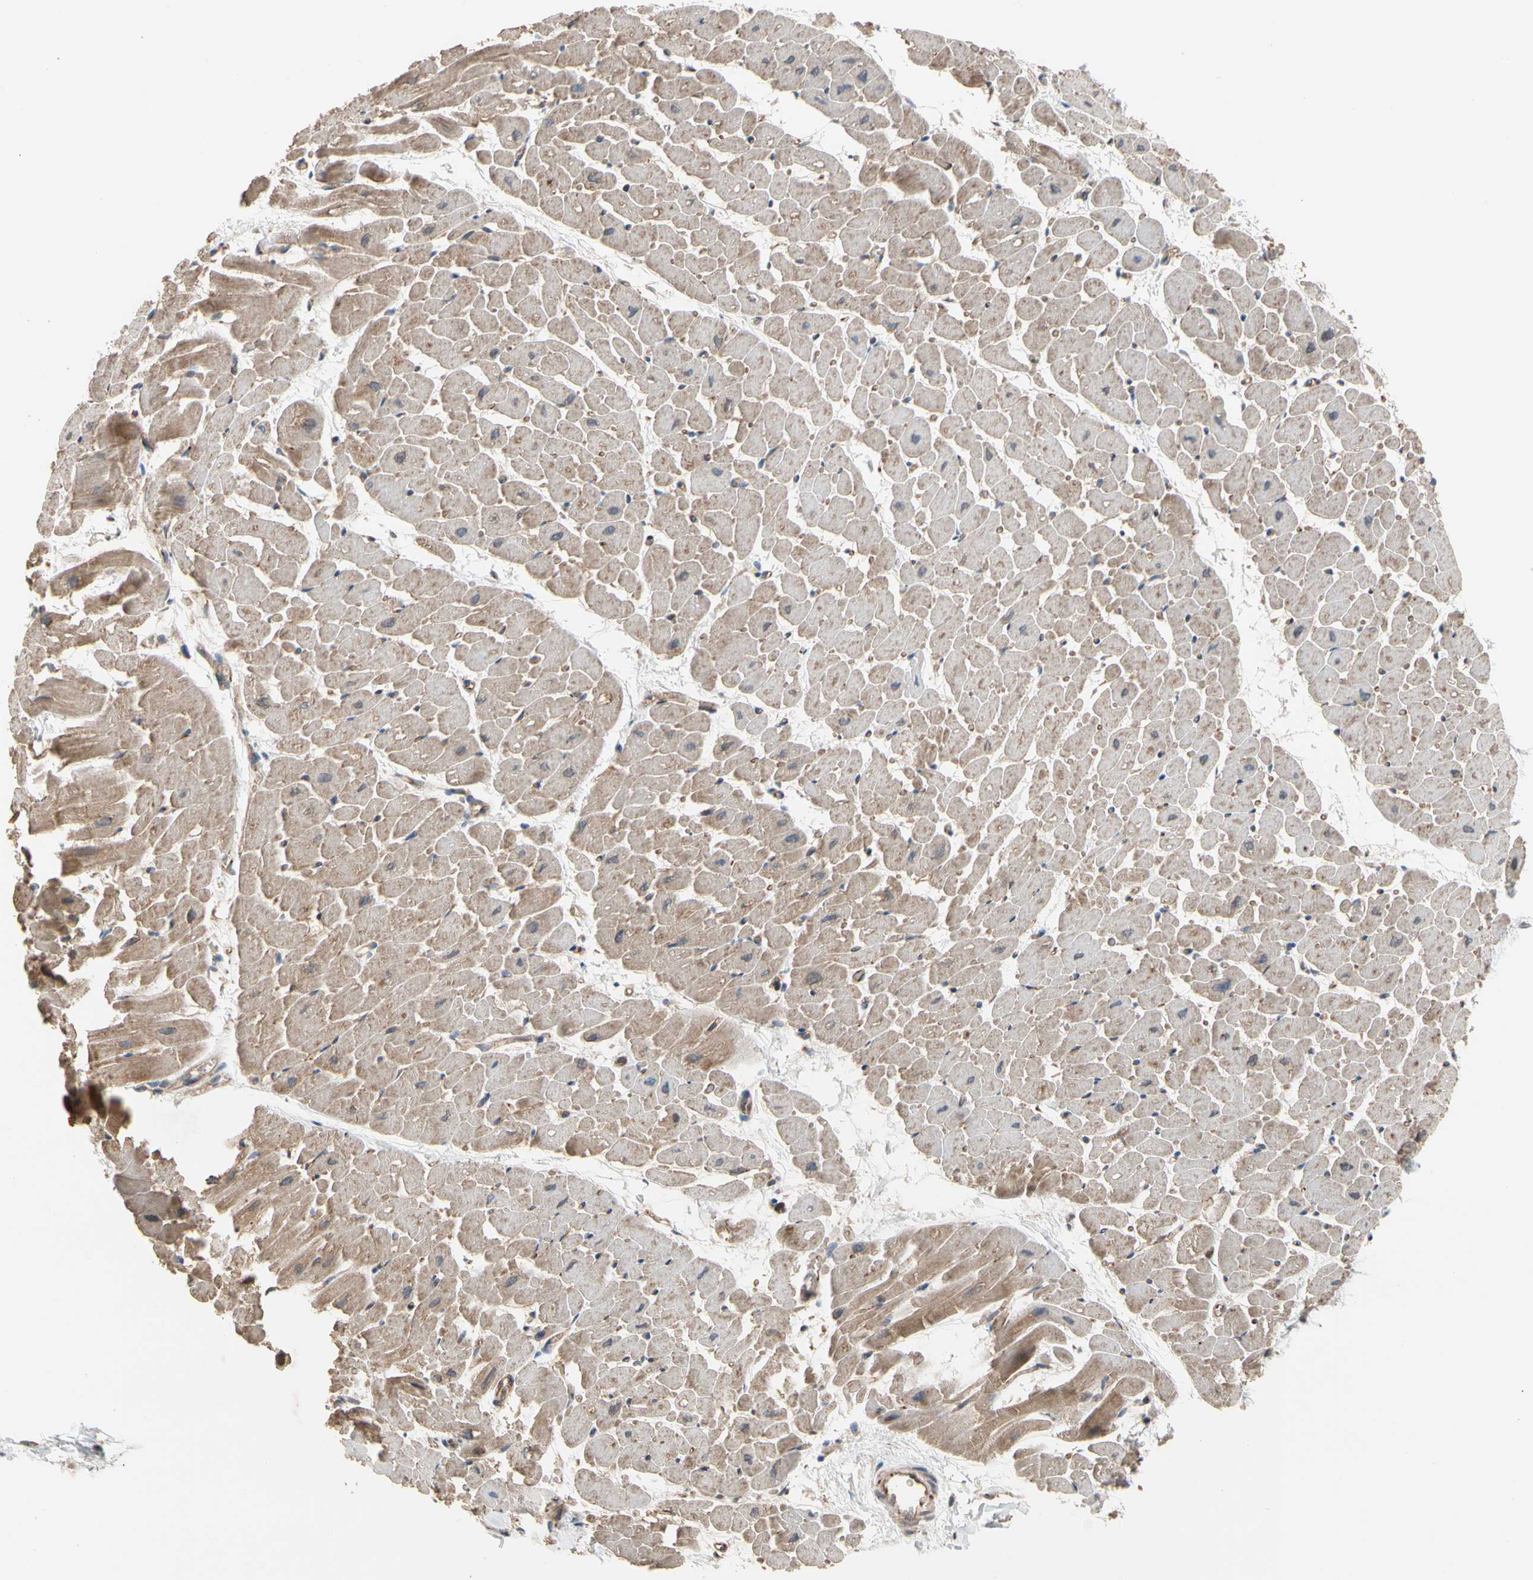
{"staining": {"intensity": "weak", "quantity": ">75%", "location": "cytoplasmic/membranous"}, "tissue": "heart muscle", "cell_type": "Cardiomyocytes", "image_type": "normal", "snomed": [{"axis": "morphology", "description": "Normal tissue, NOS"}, {"axis": "topography", "description": "Heart"}], "caption": "A brown stain labels weak cytoplasmic/membranous expression of a protein in cardiomyocytes of normal human heart muscle. (DAB (3,3'-diaminobenzidine) = brown stain, brightfield microscopy at high magnification).", "gene": "GCK", "patient": {"sex": "male", "age": 45}}